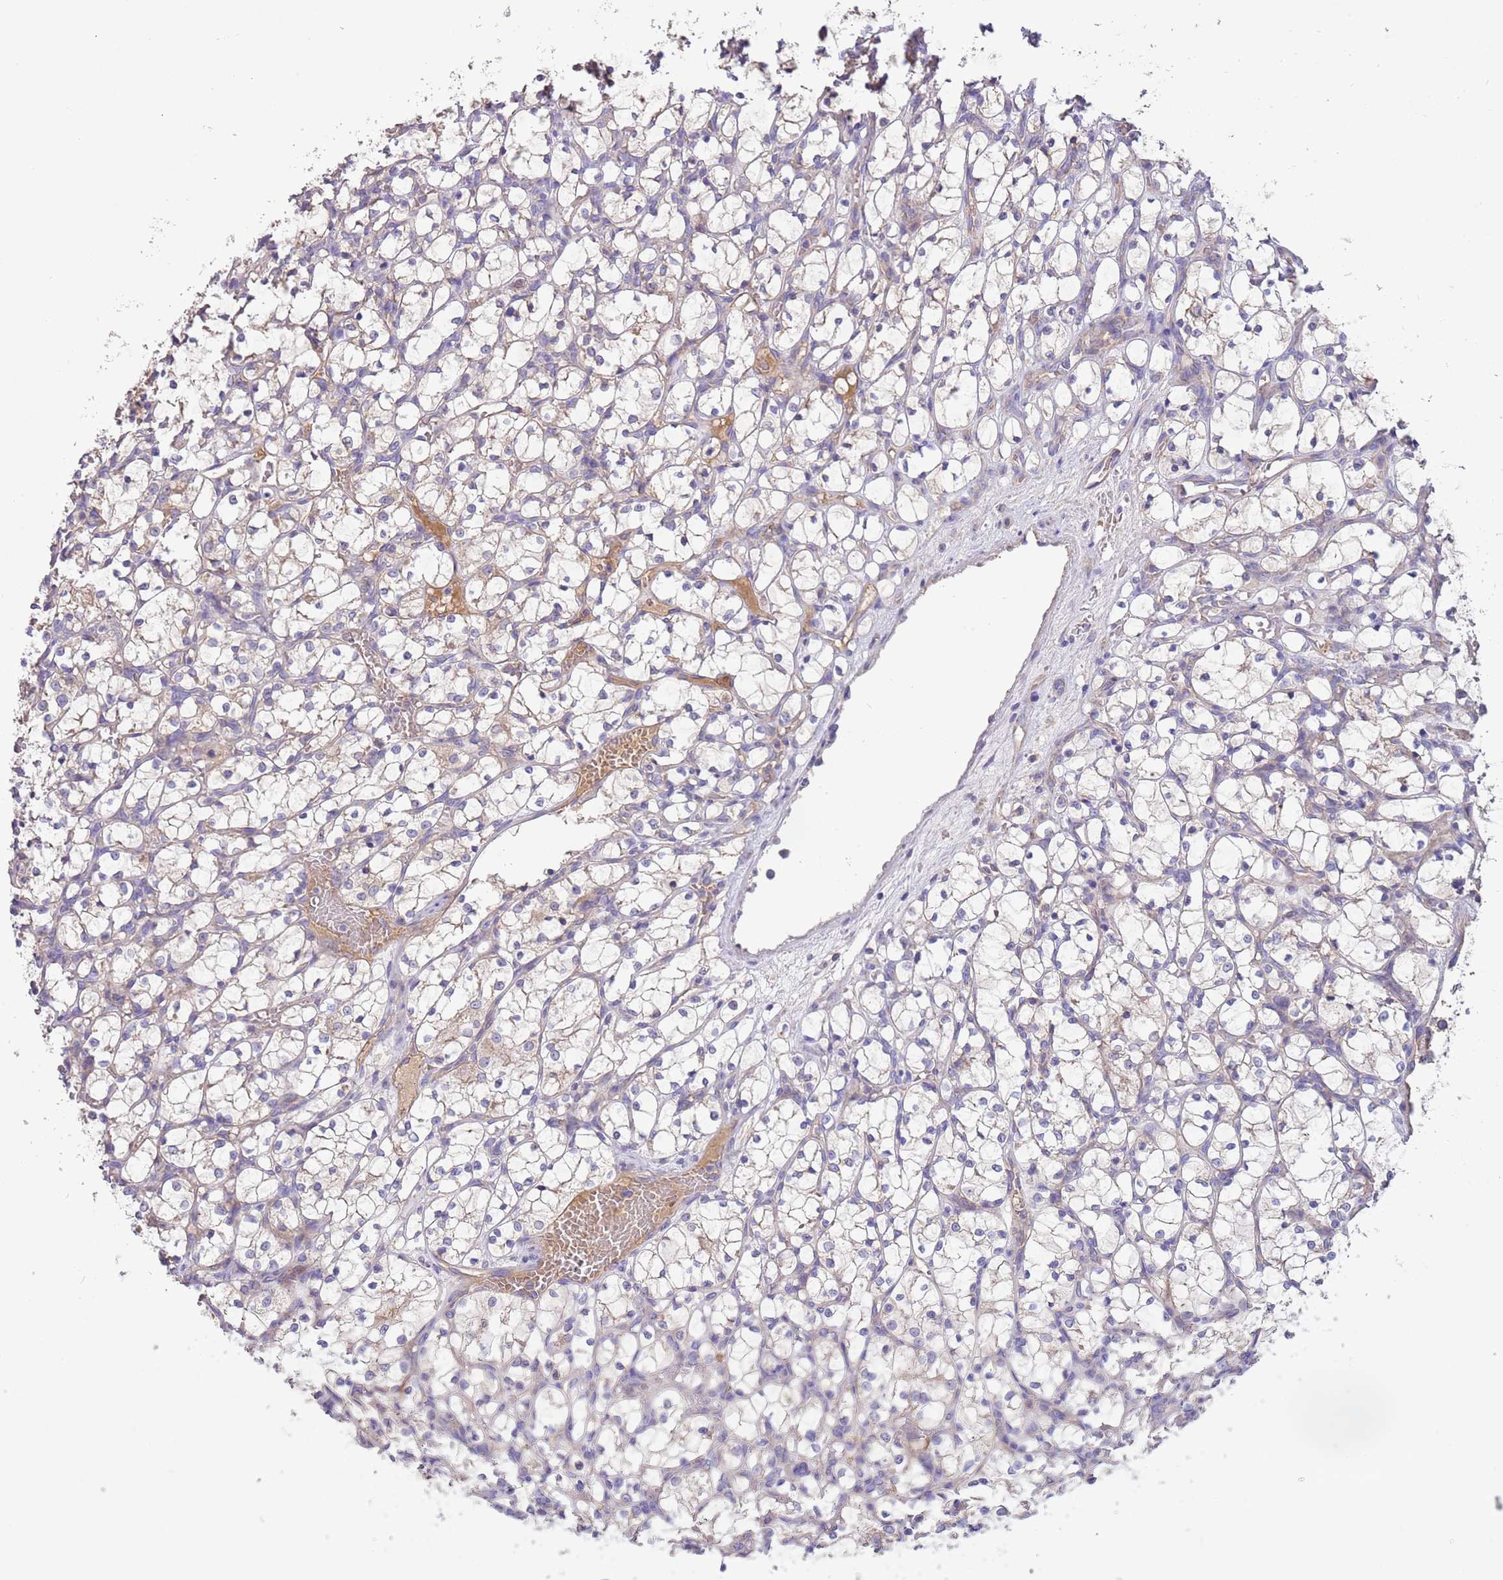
{"staining": {"intensity": "negative", "quantity": "none", "location": "none"}, "tissue": "renal cancer", "cell_type": "Tumor cells", "image_type": "cancer", "snomed": [{"axis": "morphology", "description": "Adenocarcinoma, NOS"}, {"axis": "topography", "description": "Kidney"}], "caption": "Renal adenocarcinoma was stained to show a protein in brown. There is no significant positivity in tumor cells.", "gene": "TRMO", "patient": {"sex": "female", "age": 69}}